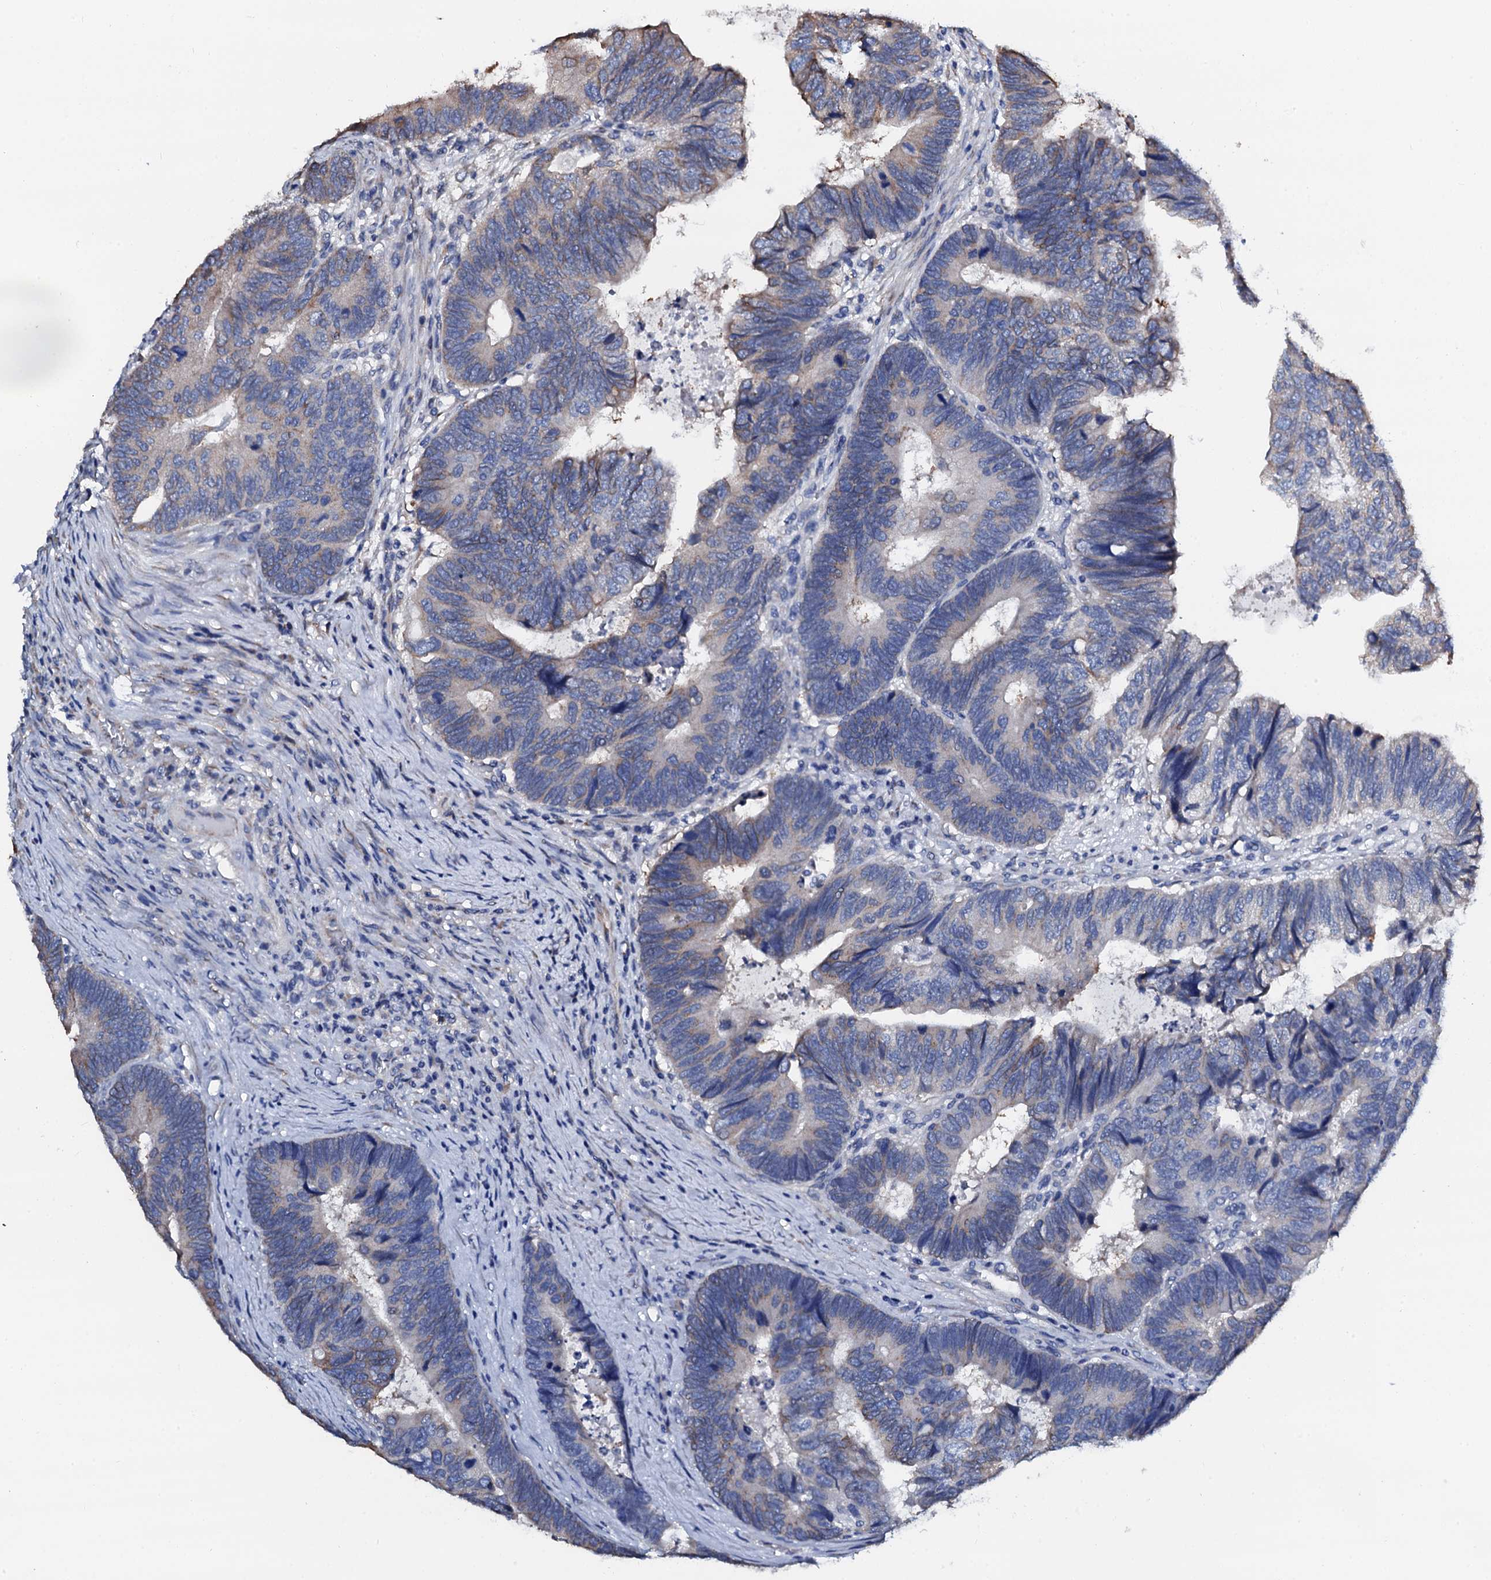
{"staining": {"intensity": "weak", "quantity": "<25%", "location": "cytoplasmic/membranous"}, "tissue": "colorectal cancer", "cell_type": "Tumor cells", "image_type": "cancer", "snomed": [{"axis": "morphology", "description": "Adenocarcinoma, NOS"}, {"axis": "topography", "description": "Colon"}], "caption": "This photomicrograph is of colorectal adenocarcinoma stained with immunohistochemistry to label a protein in brown with the nuclei are counter-stained blue. There is no positivity in tumor cells. (Stains: DAB immunohistochemistry with hematoxylin counter stain, Microscopy: brightfield microscopy at high magnification).", "gene": "AKAP3", "patient": {"sex": "female", "age": 67}}